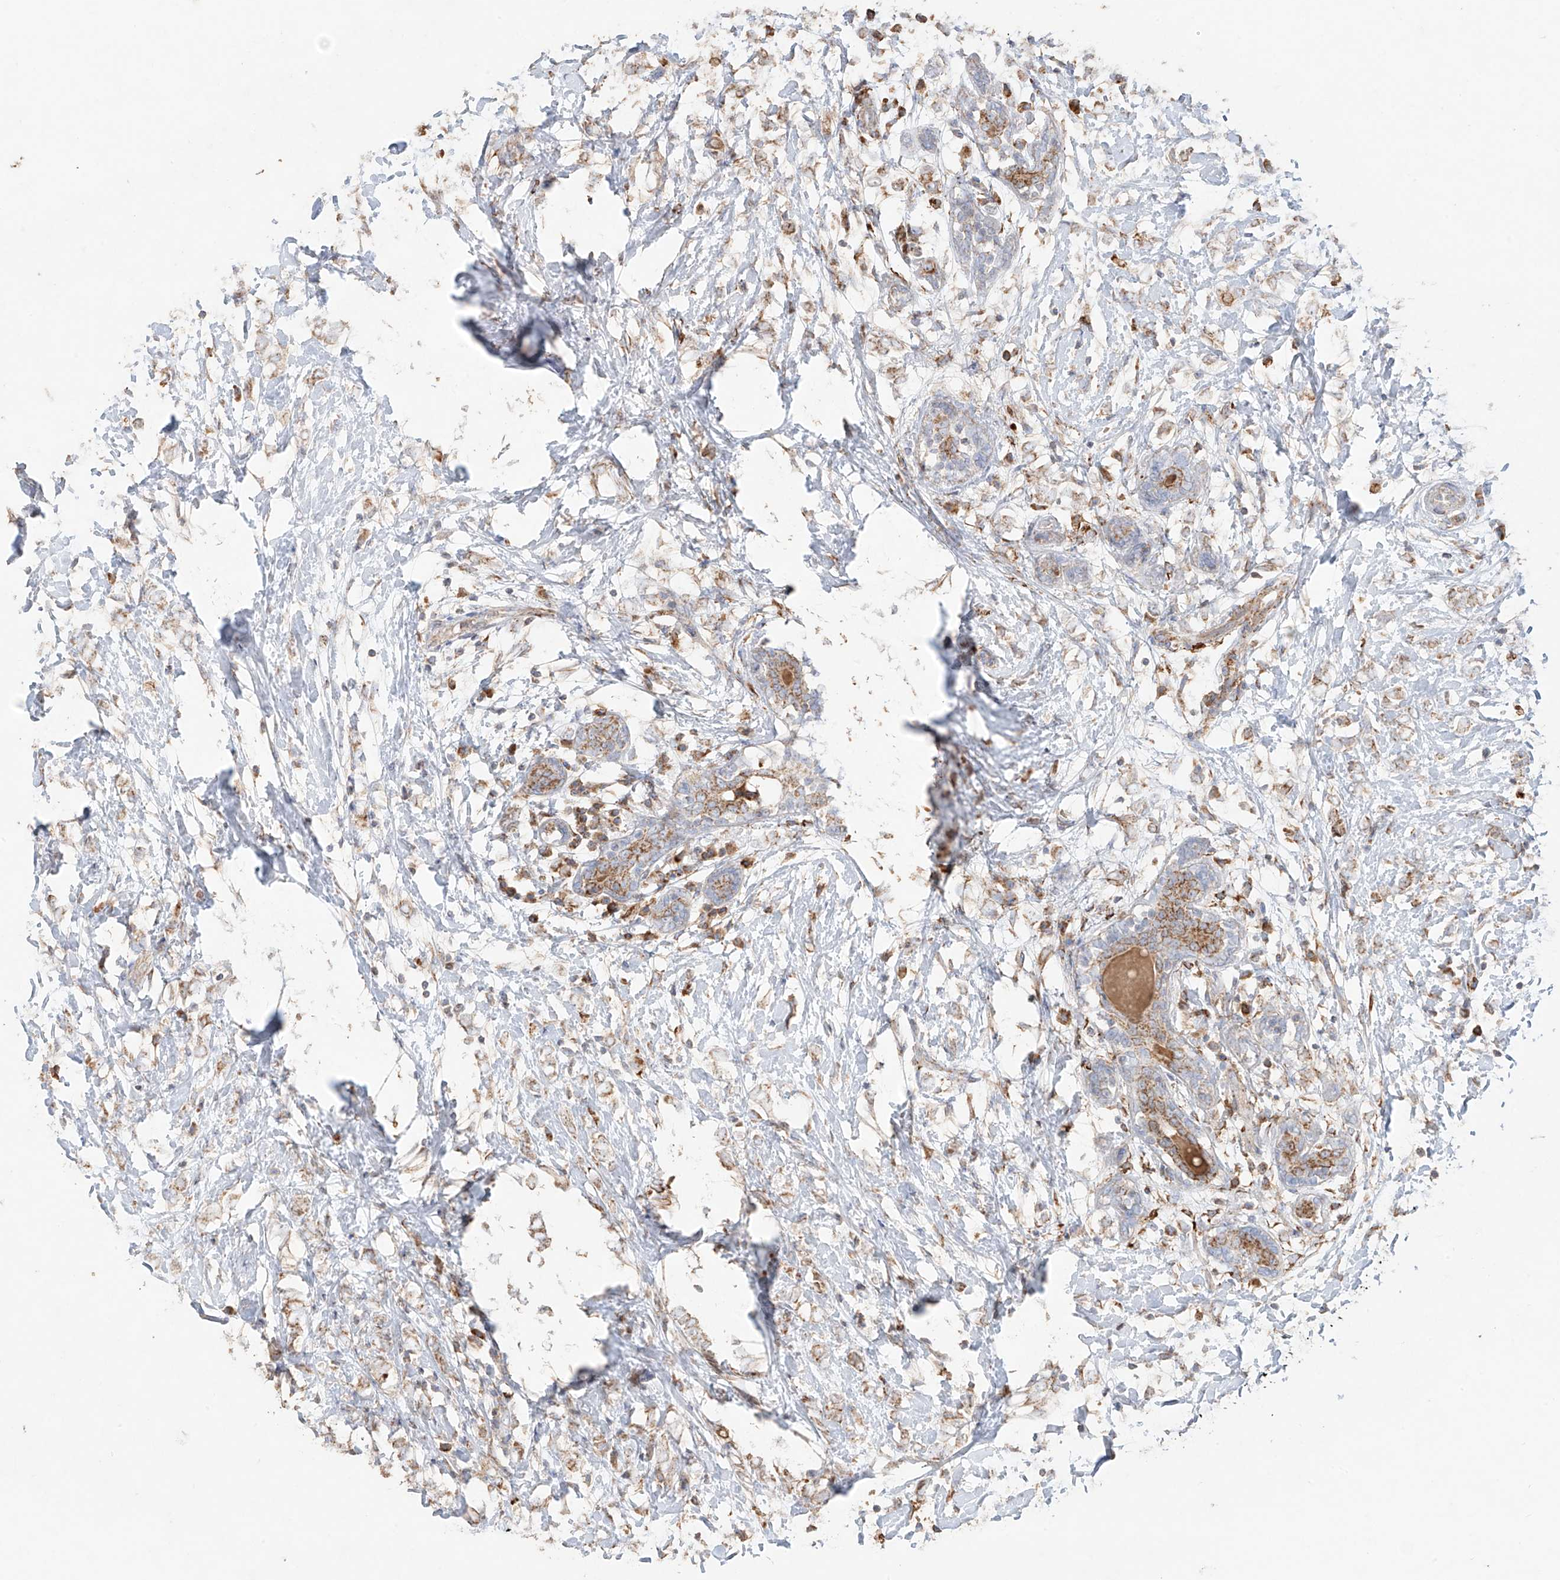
{"staining": {"intensity": "moderate", "quantity": ">75%", "location": "cytoplasmic/membranous"}, "tissue": "breast cancer", "cell_type": "Tumor cells", "image_type": "cancer", "snomed": [{"axis": "morphology", "description": "Normal tissue, NOS"}, {"axis": "morphology", "description": "Lobular carcinoma"}, {"axis": "topography", "description": "Breast"}], "caption": "The photomicrograph displays immunohistochemical staining of breast lobular carcinoma. There is moderate cytoplasmic/membranous positivity is appreciated in about >75% of tumor cells.", "gene": "COLGALT2", "patient": {"sex": "female", "age": 47}}